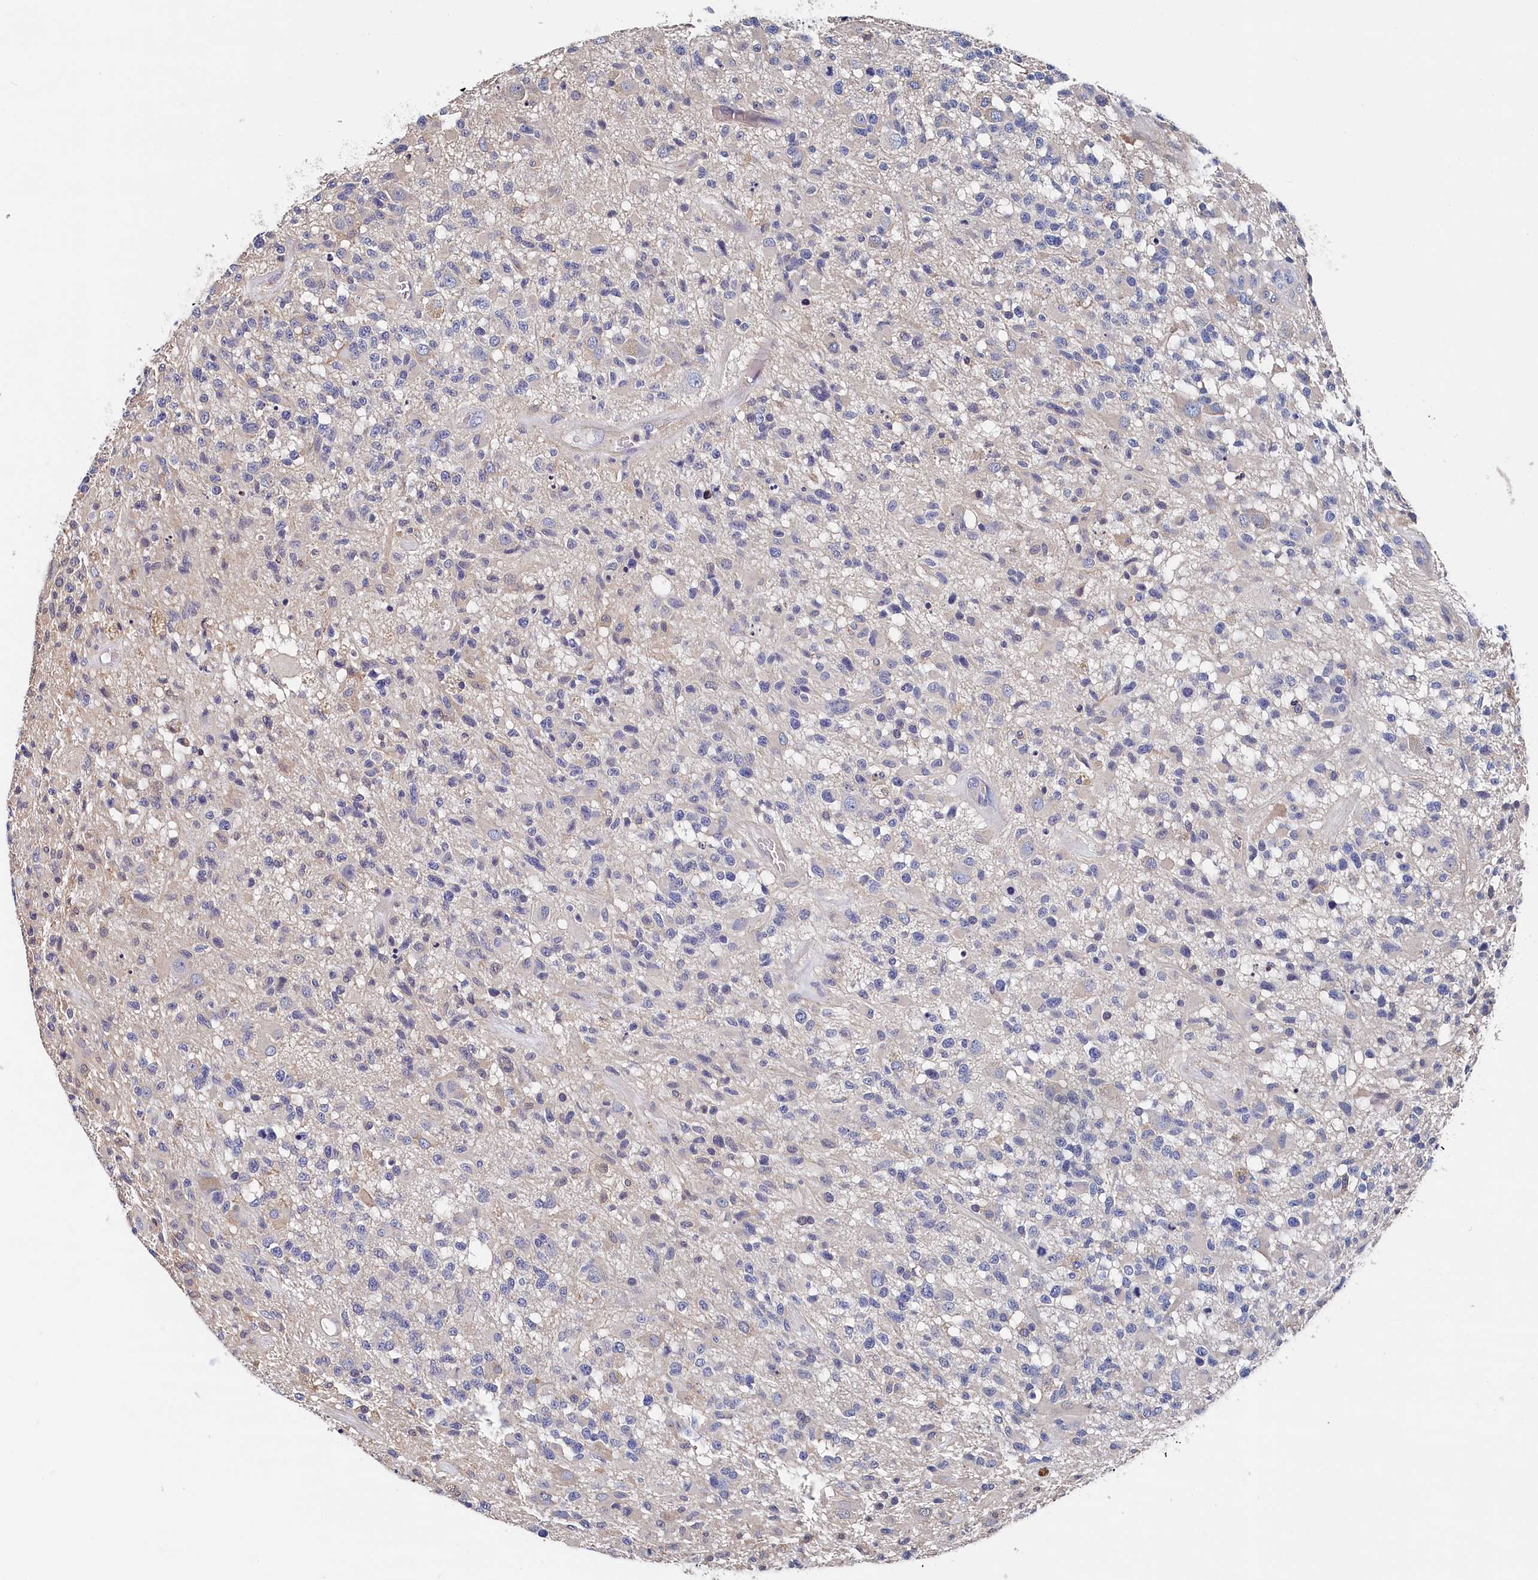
{"staining": {"intensity": "negative", "quantity": "none", "location": "none"}, "tissue": "glioma", "cell_type": "Tumor cells", "image_type": "cancer", "snomed": [{"axis": "morphology", "description": "Glioma, malignant, High grade"}, {"axis": "morphology", "description": "Glioblastoma, NOS"}, {"axis": "topography", "description": "Brain"}], "caption": "Immunohistochemistry (IHC) photomicrograph of neoplastic tissue: human glioma stained with DAB displays no significant protein staining in tumor cells. (DAB (3,3'-diaminobenzidine) immunohistochemistry (IHC) with hematoxylin counter stain).", "gene": "BHMT", "patient": {"sex": "male", "age": 60}}